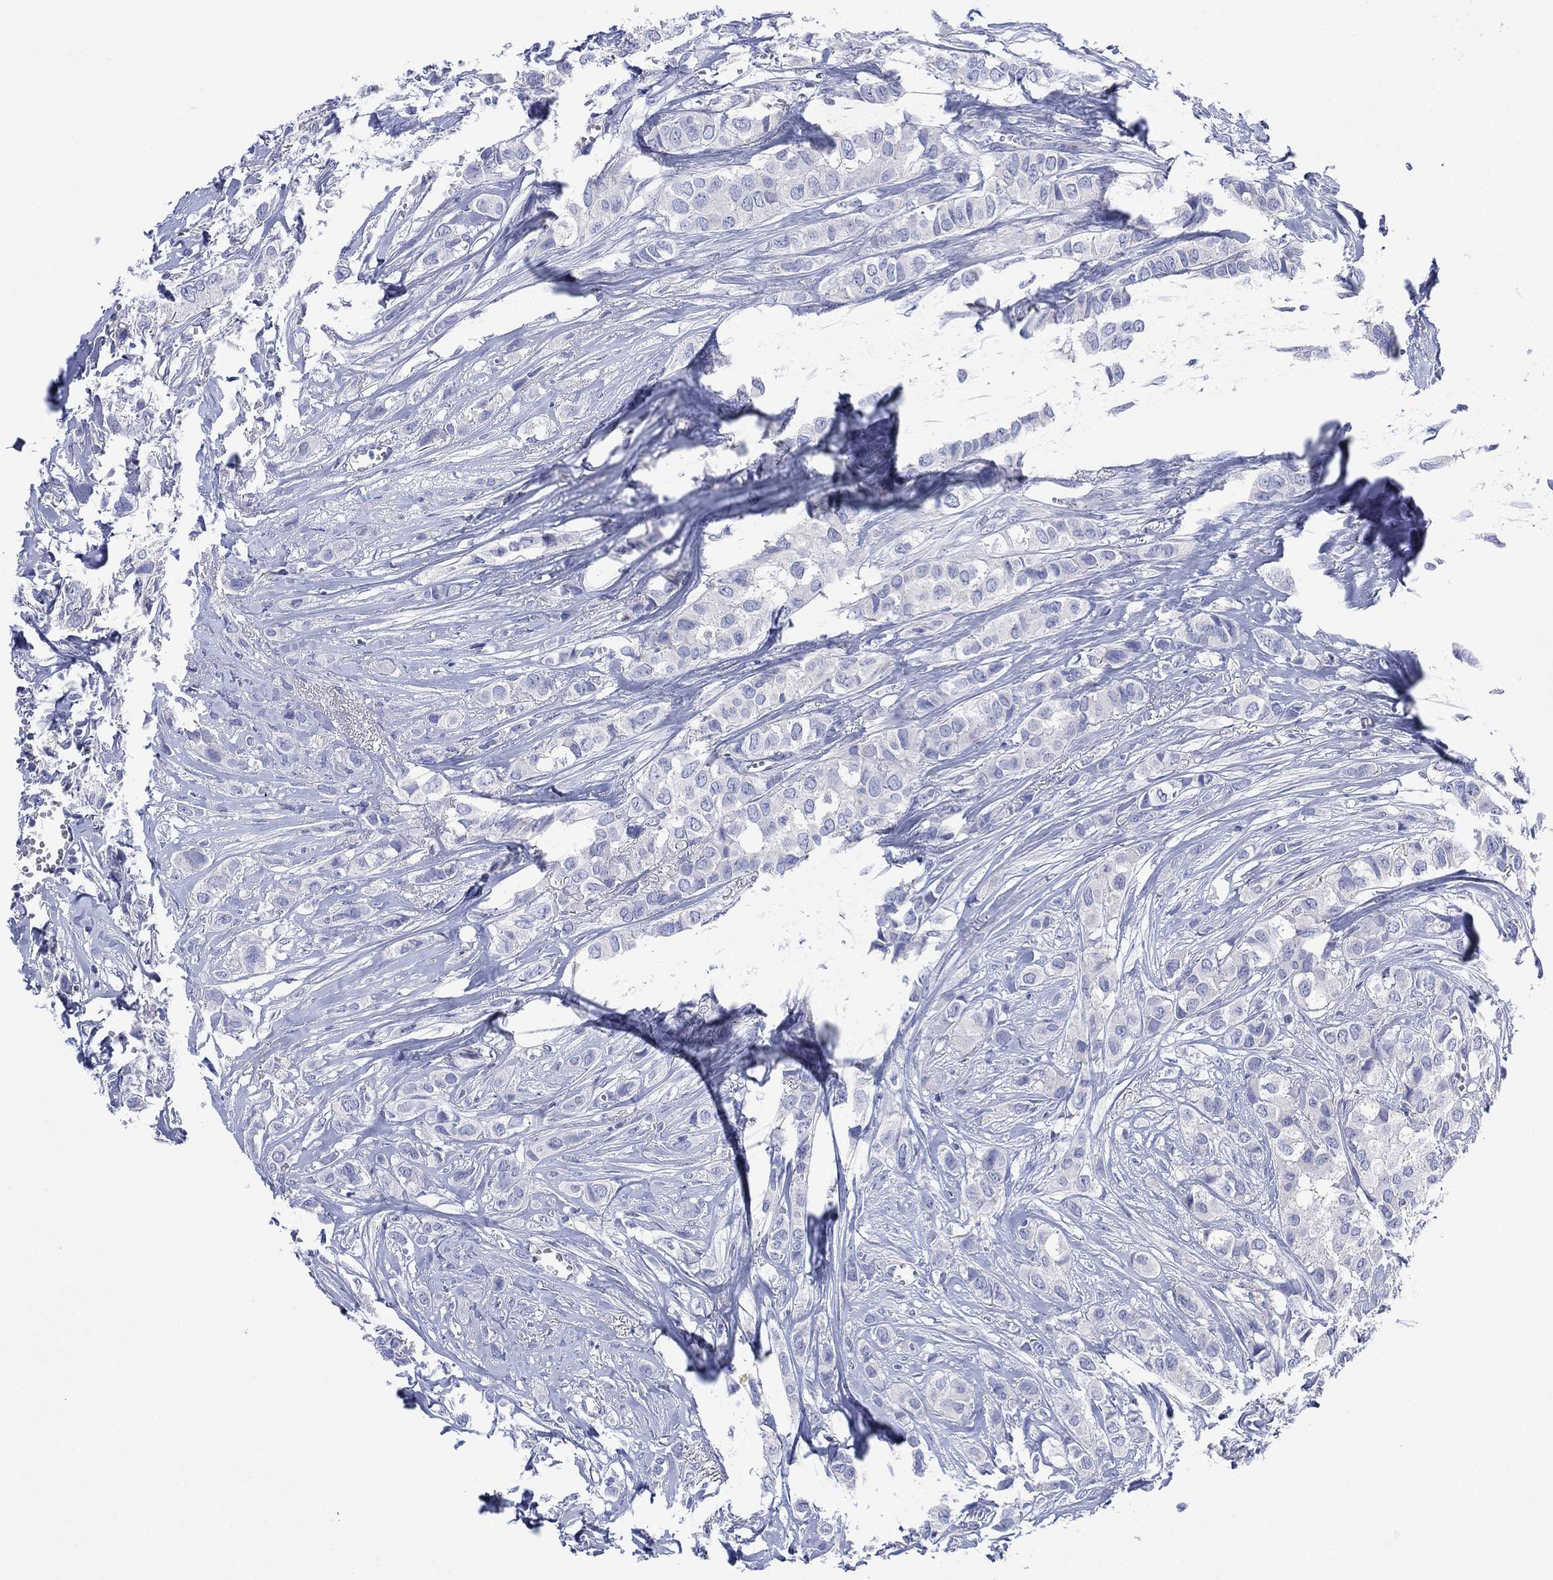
{"staining": {"intensity": "negative", "quantity": "none", "location": "none"}, "tissue": "breast cancer", "cell_type": "Tumor cells", "image_type": "cancer", "snomed": [{"axis": "morphology", "description": "Duct carcinoma"}, {"axis": "topography", "description": "Breast"}], "caption": "There is no significant staining in tumor cells of breast intraductal carcinoma.", "gene": "CHRNA3", "patient": {"sex": "female", "age": 85}}